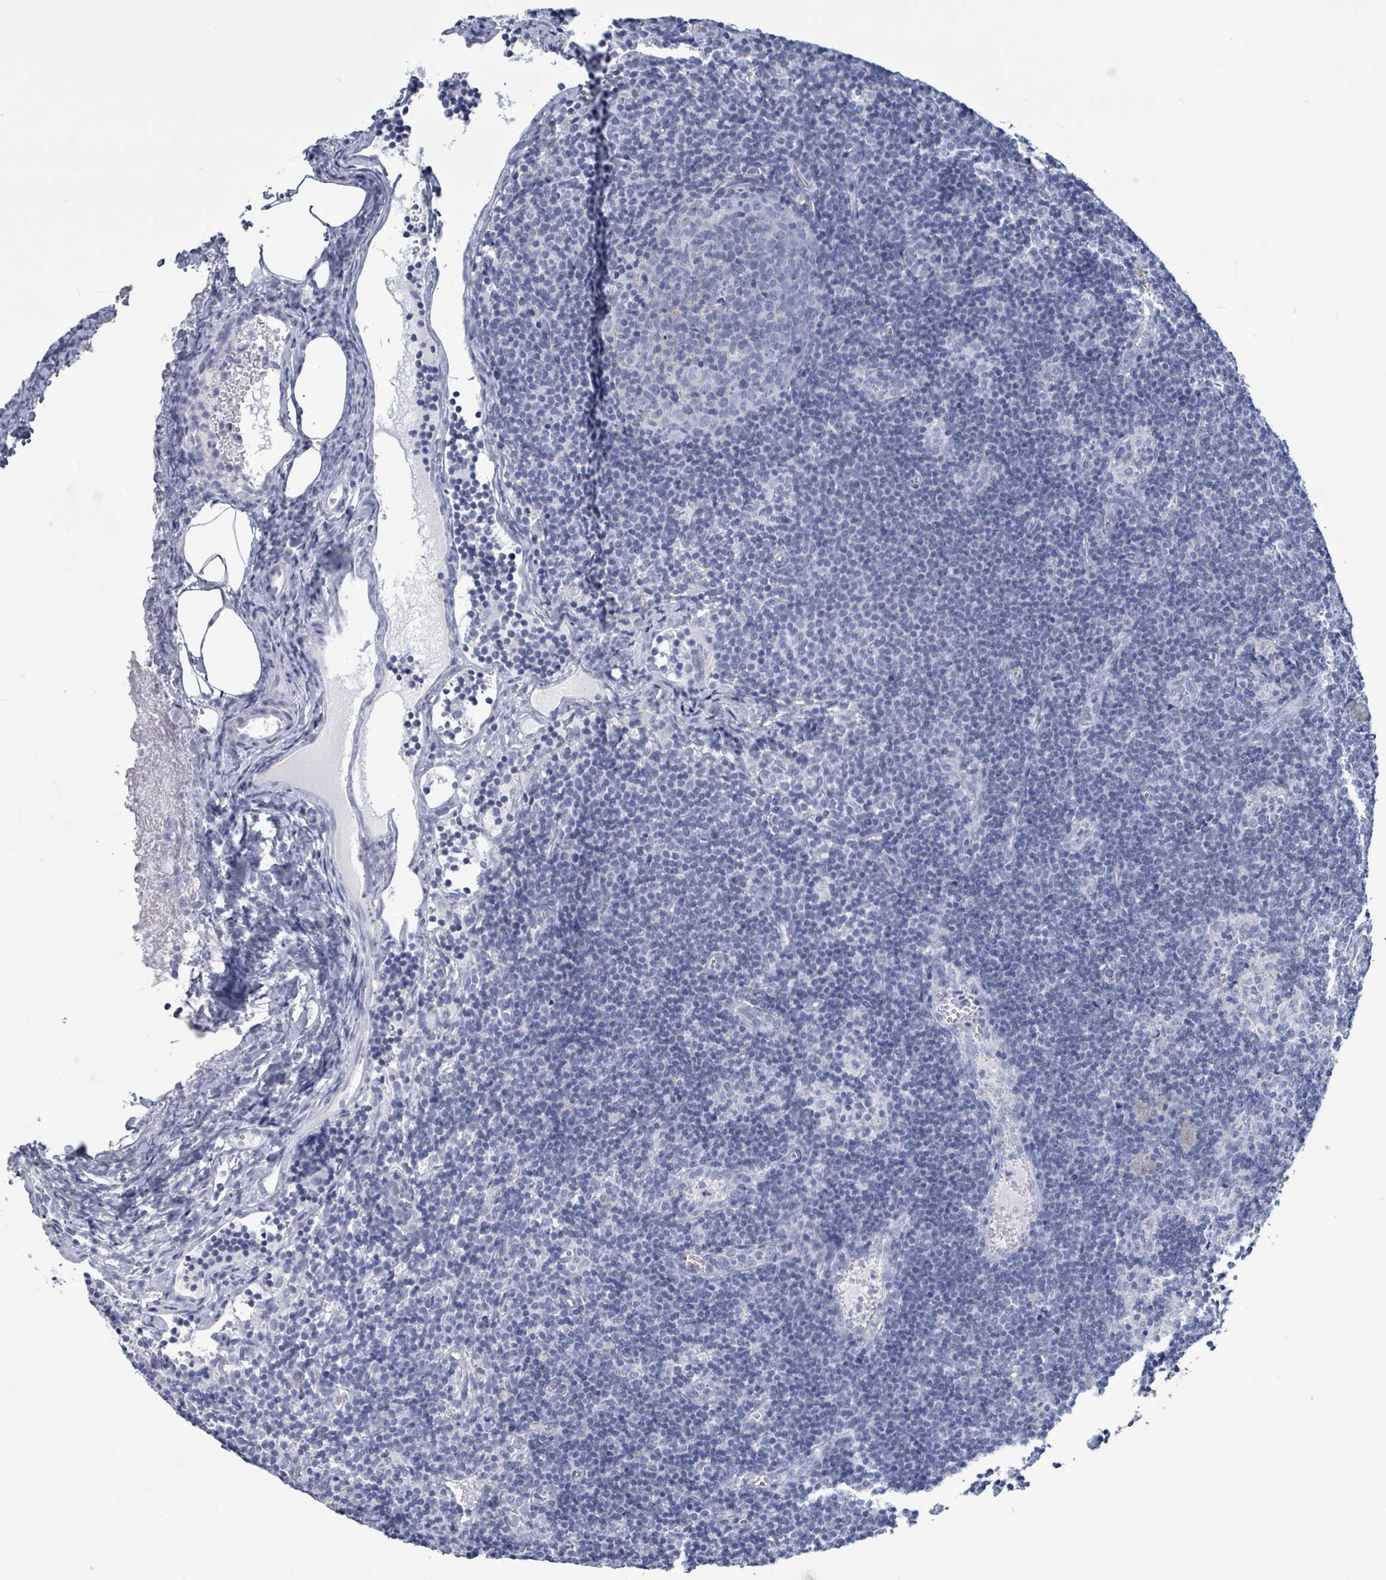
{"staining": {"intensity": "negative", "quantity": "none", "location": "none"}, "tissue": "lymph node", "cell_type": "Germinal center cells", "image_type": "normal", "snomed": [{"axis": "morphology", "description": "Normal tissue, NOS"}, {"axis": "topography", "description": "Lymph node"}], "caption": "Lymph node stained for a protein using IHC demonstrates no expression germinal center cells.", "gene": "NKX2", "patient": {"sex": "female", "age": 37}}